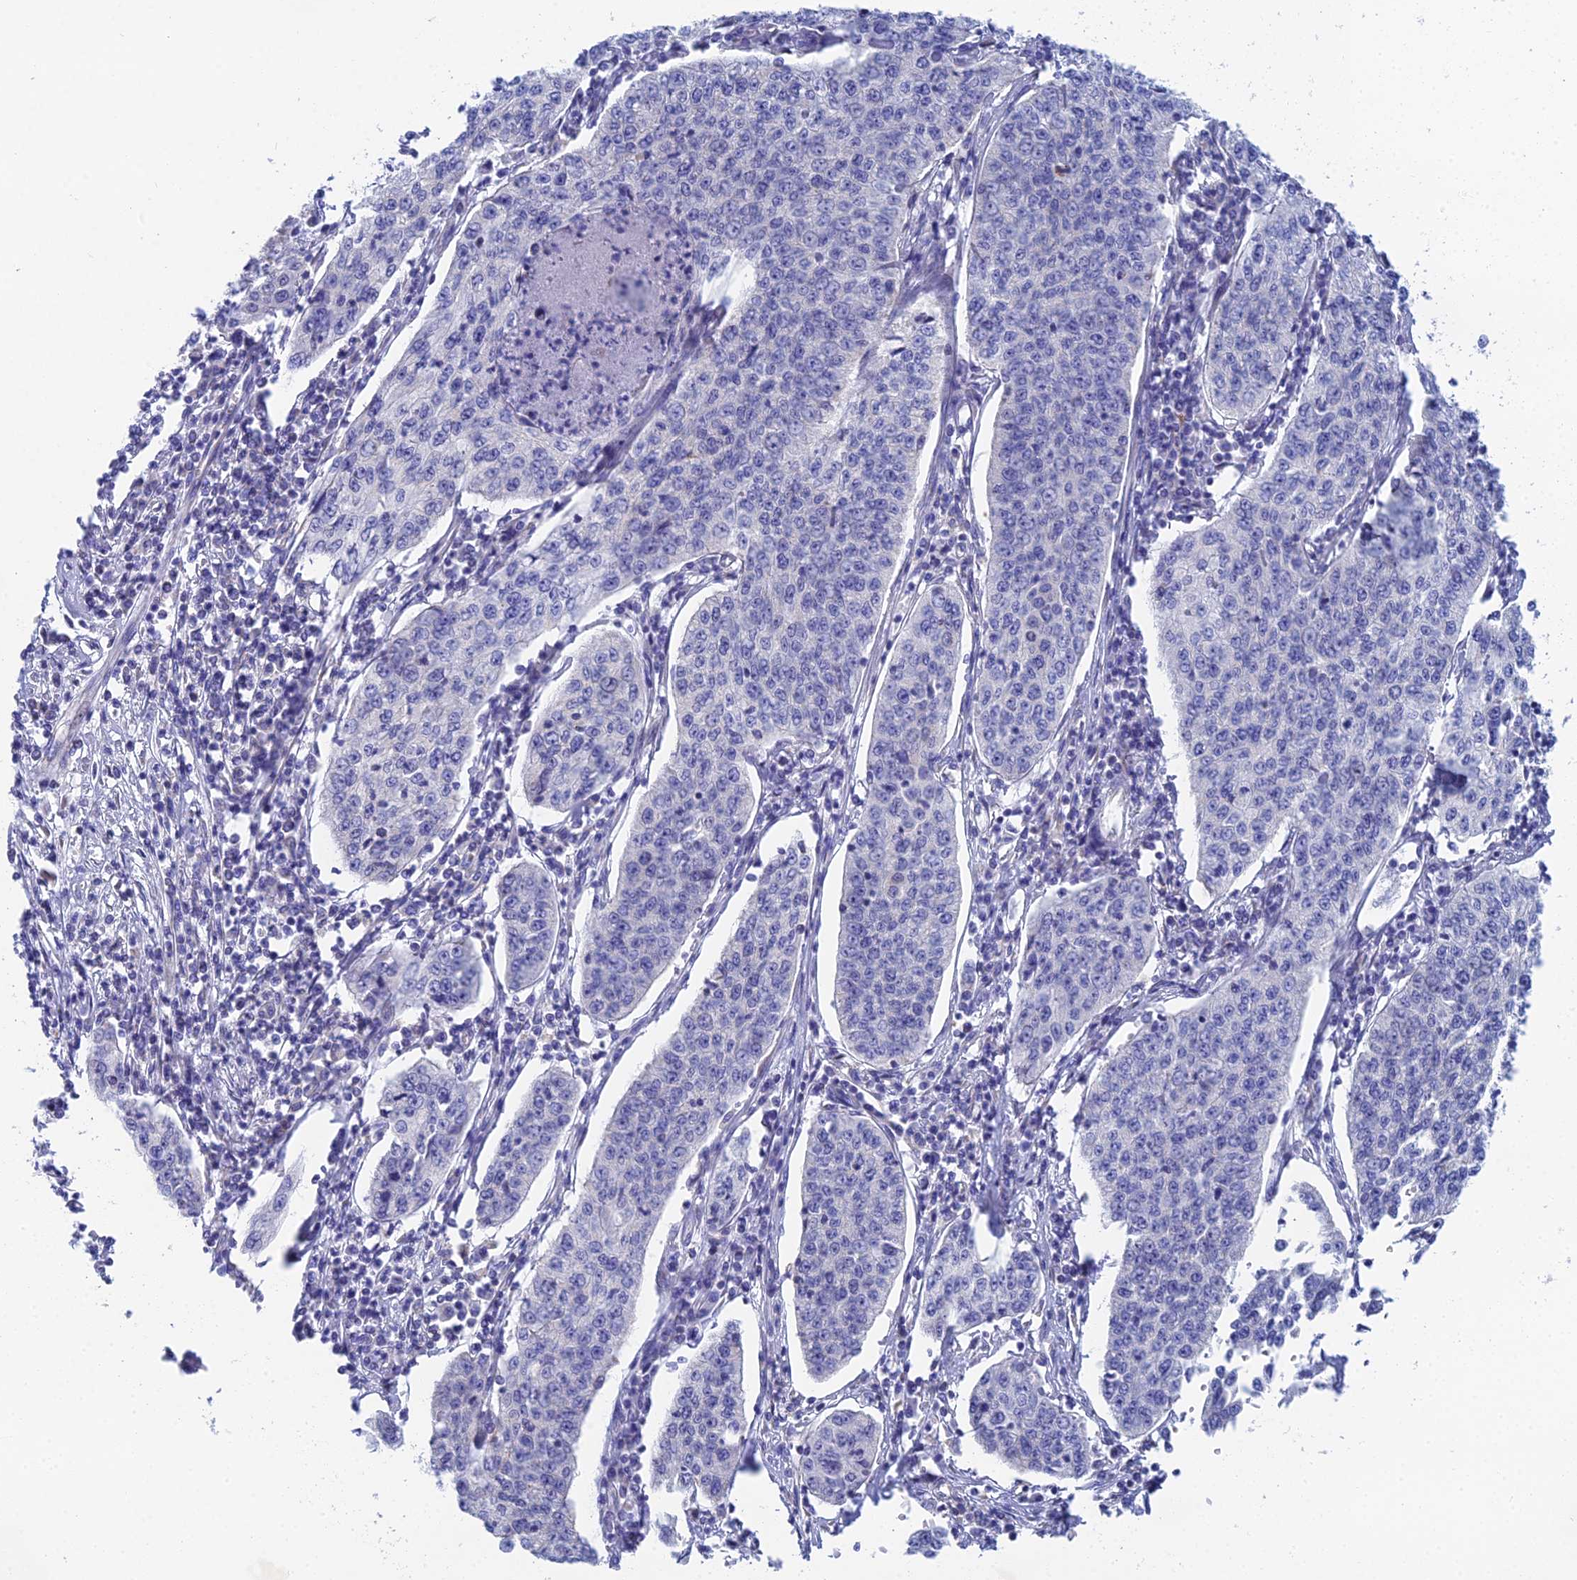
{"staining": {"intensity": "negative", "quantity": "none", "location": "none"}, "tissue": "cervical cancer", "cell_type": "Tumor cells", "image_type": "cancer", "snomed": [{"axis": "morphology", "description": "Squamous cell carcinoma, NOS"}, {"axis": "topography", "description": "Cervix"}], "caption": "An image of cervical squamous cell carcinoma stained for a protein displays no brown staining in tumor cells. (Stains: DAB immunohistochemistry with hematoxylin counter stain, Microscopy: brightfield microscopy at high magnification).", "gene": "CFAP210", "patient": {"sex": "female", "age": 35}}